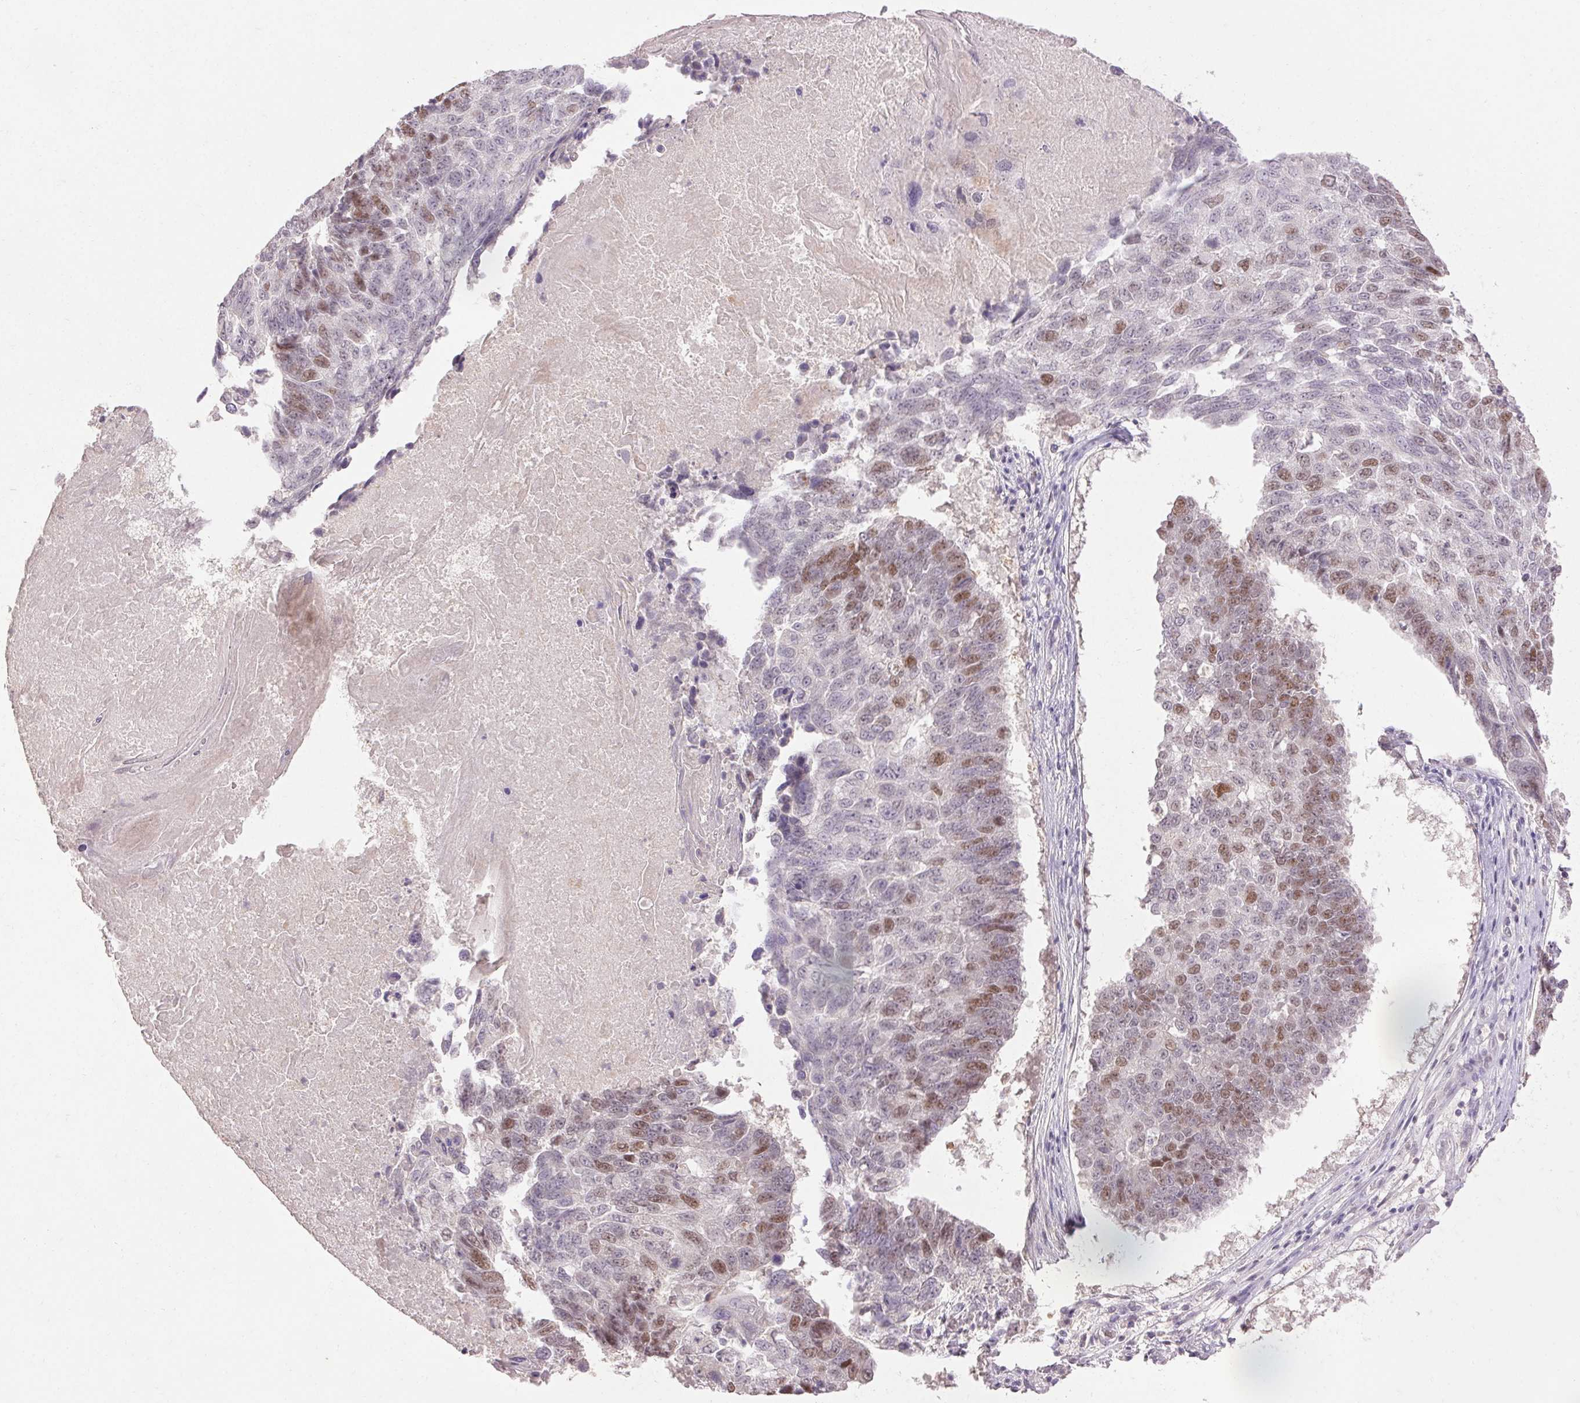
{"staining": {"intensity": "moderate", "quantity": "25%-75%", "location": "nuclear"}, "tissue": "lung cancer", "cell_type": "Tumor cells", "image_type": "cancer", "snomed": [{"axis": "morphology", "description": "Squamous cell carcinoma, NOS"}, {"axis": "topography", "description": "Lung"}], "caption": "Immunohistochemistry micrograph of lung squamous cell carcinoma stained for a protein (brown), which reveals medium levels of moderate nuclear positivity in about 25%-75% of tumor cells.", "gene": "SKP2", "patient": {"sex": "male", "age": 73}}